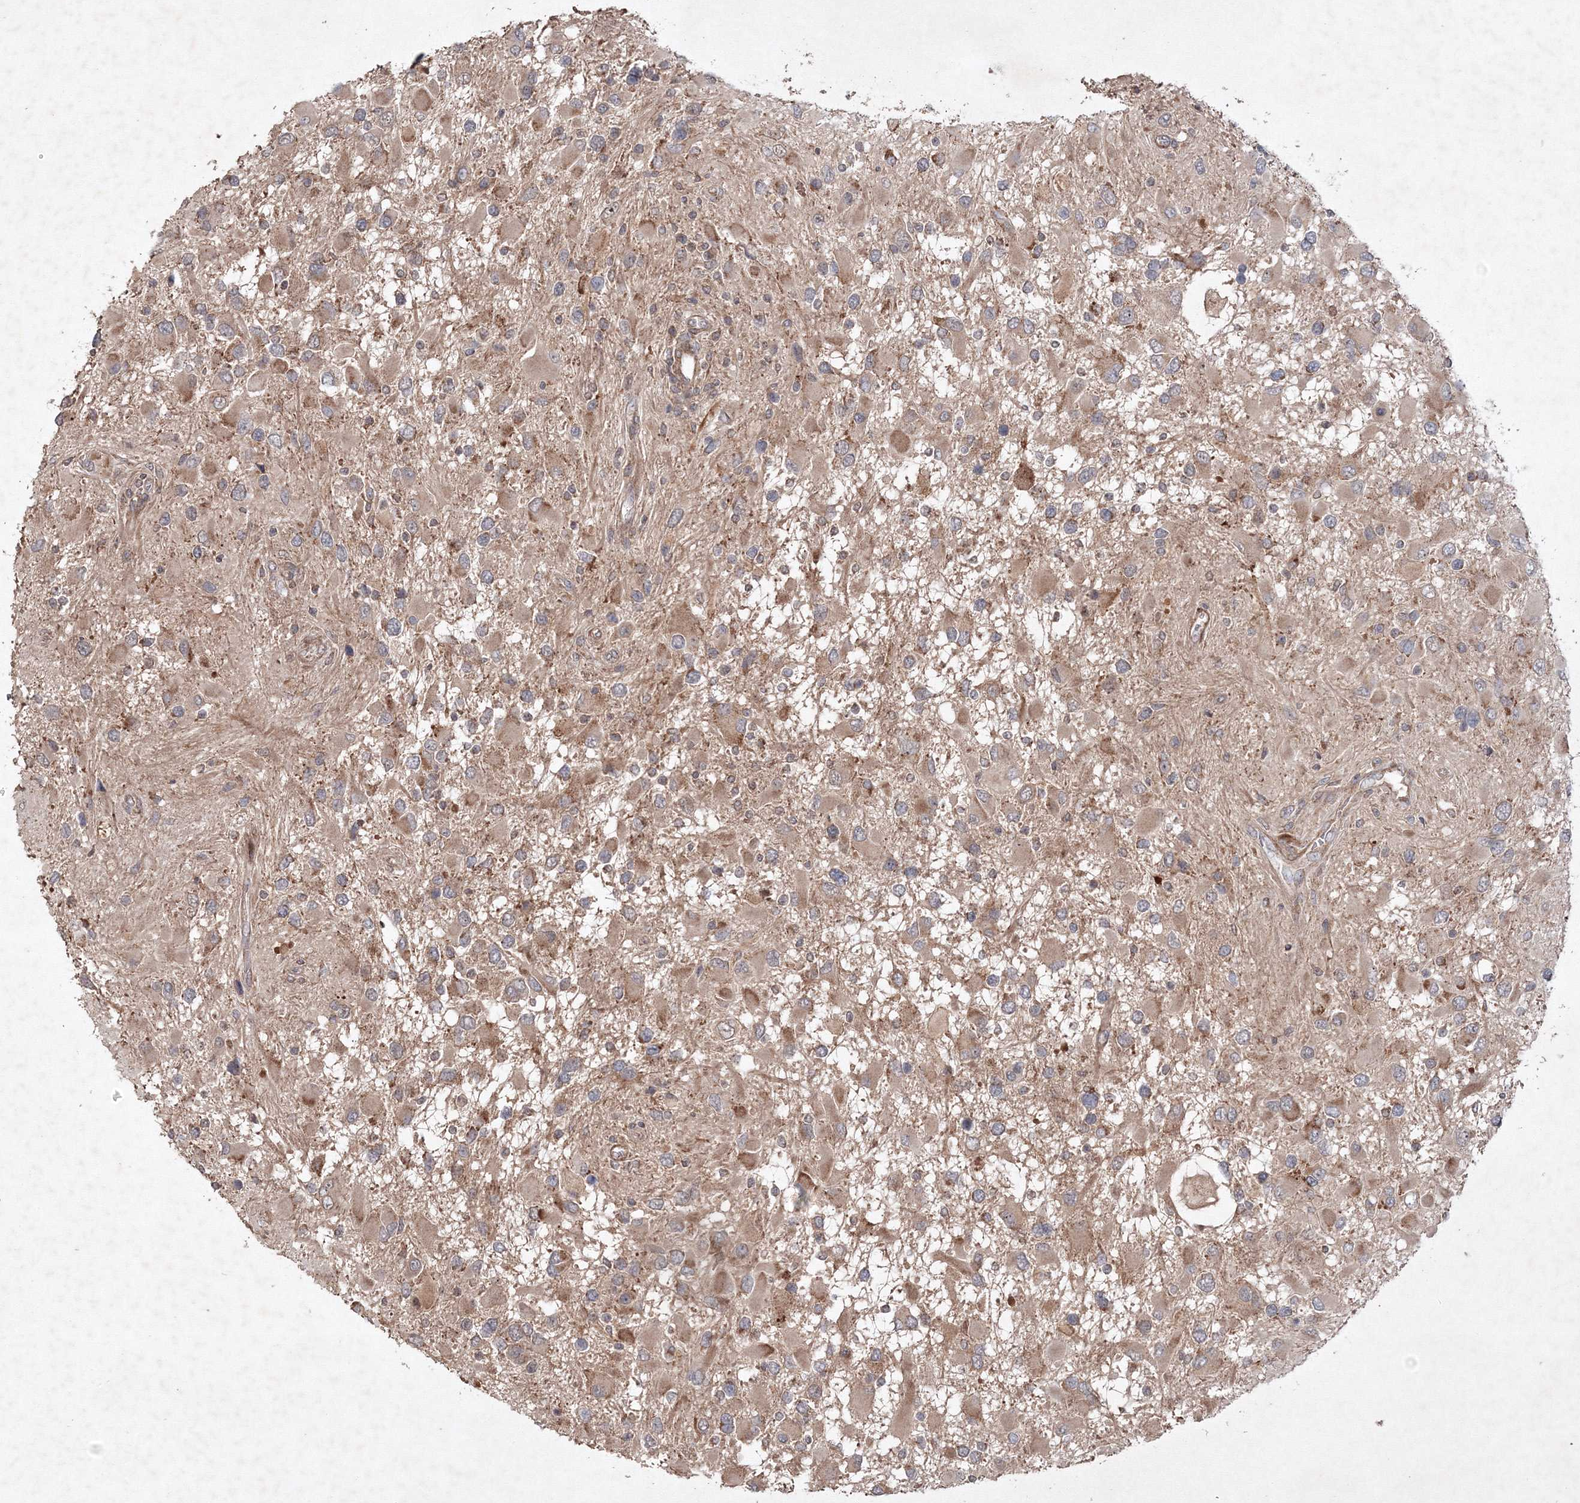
{"staining": {"intensity": "moderate", "quantity": "25%-75%", "location": "cytoplasmic/membranous"}, "tissue": "glioma", "cell_type": "Tumor cells", "image_type": "cancer", "snomed": [{"axis": "morphology", "description": "Glioma, malignant, High grade"}, {"axis": "topography", "description": "Brain"}], "caption": "This micrograph exhibits immunohistochemistry staining of high-grade glioma (malignant), with medium moderate cytoplasmic/membranous positivity in approximately 25%-75% of tumor cells.", "gene": "NOA1", "patient": {"sex": "male", "age": 53}}